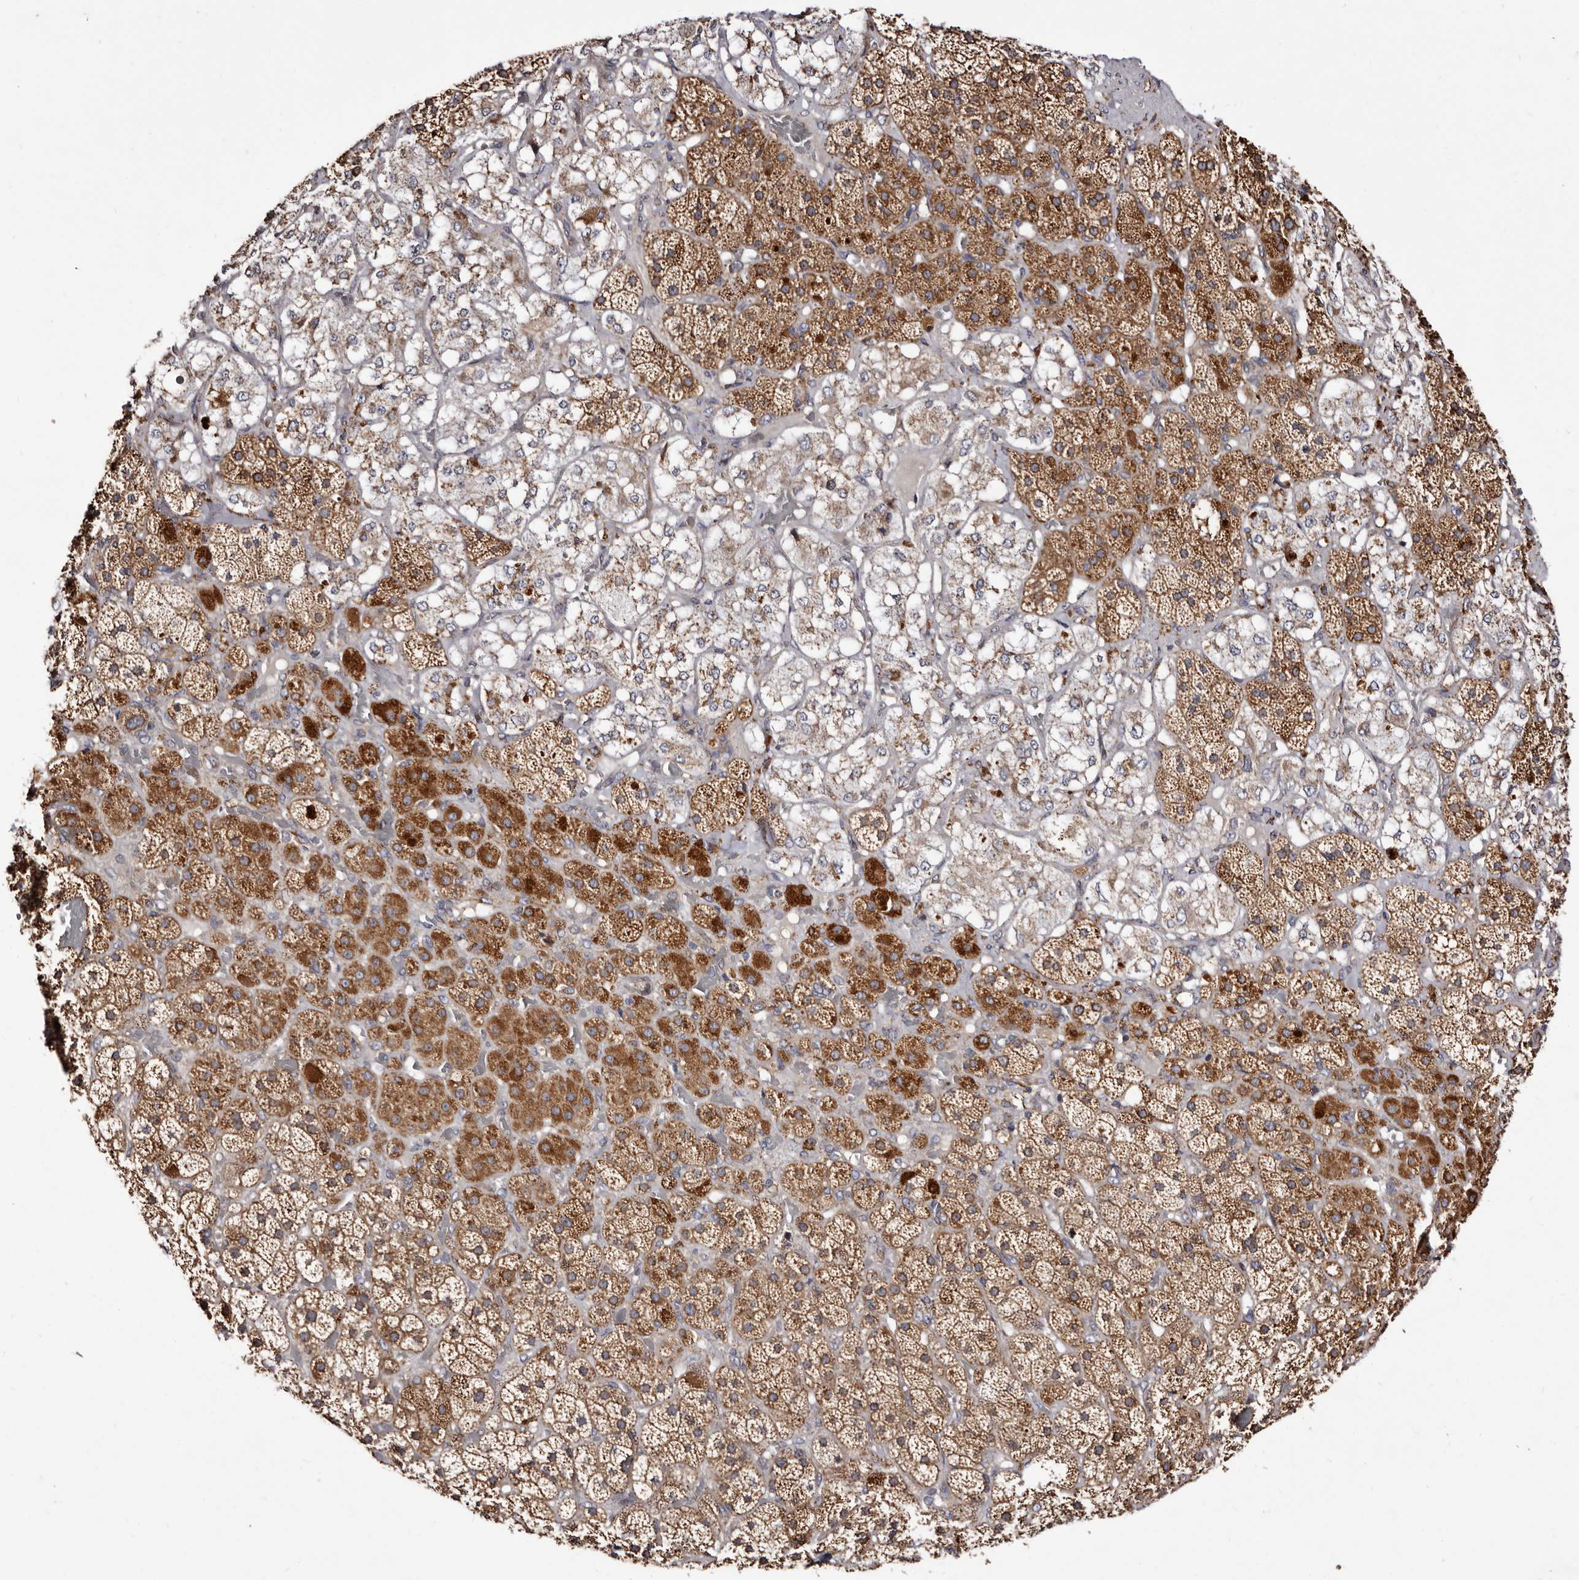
{"staining": {"intensity": "strong", "quantity": "25%-75%", "location": "cytoplasmic/membranous"}, "tissue": "adrenal gland", "cell_type": "Glandular cells", "image_type": "normal", "snomed": [{"axis": "morphology", "description": "Normal tissue, NOS"}, {"axis": "topography", "description": "Adrenal gland"}], "caption": "DAB (3,3'-diaminobenzidine) immunohistochemical staining of benign adrenal gland reveals strong cytoplasmic/membranous protein positivity in approximately 25%-75% of glandular cells.", "gene": "LUZP1", "patient": {"sex": "male", "age": 57}}